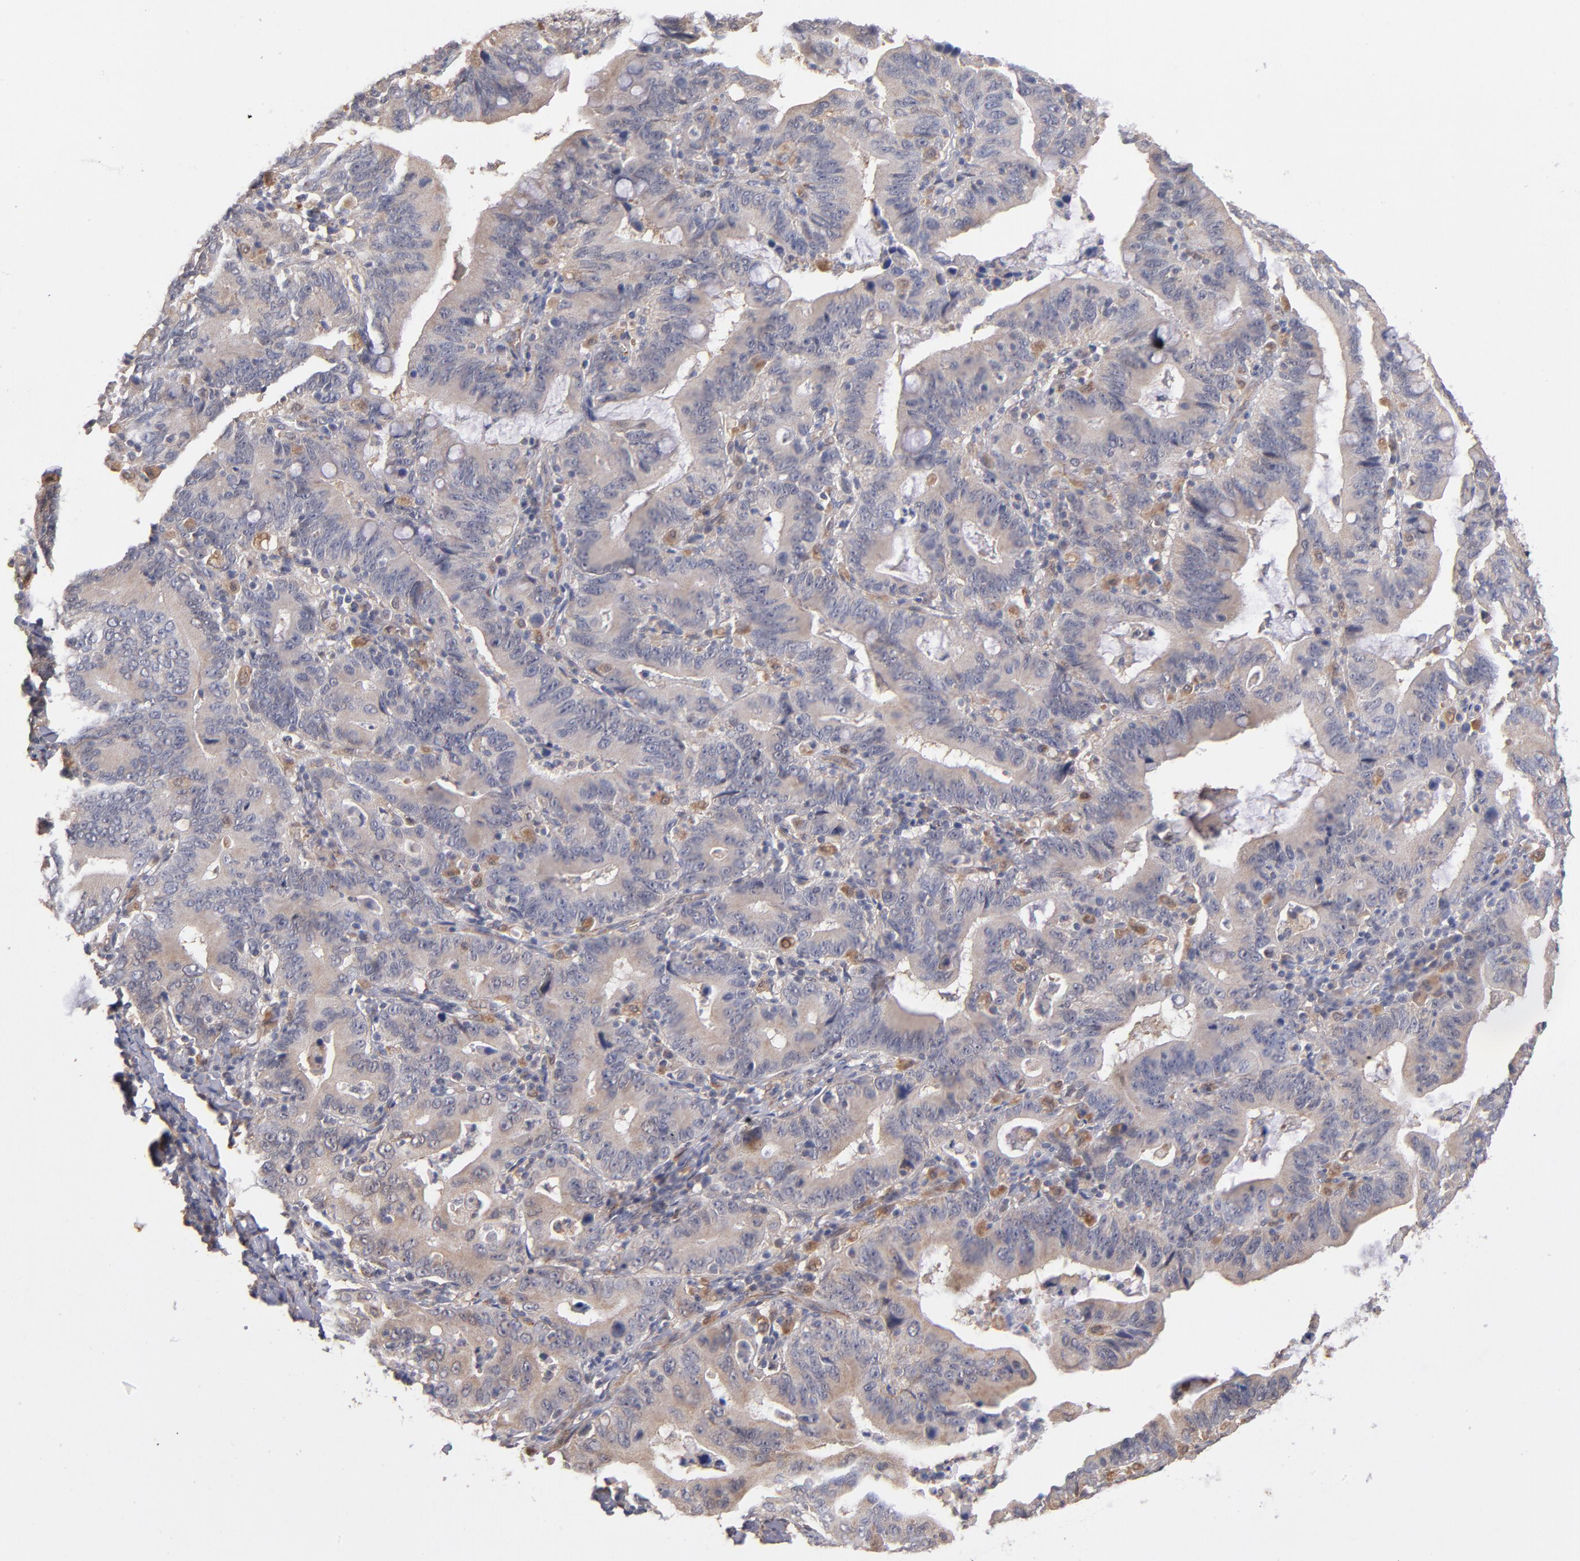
{"staining": {"intensity": "weak", "quantity": ">75%", "location": "cytoplasmic/membranous"}, "tissue": "stomach cancer", "cell_type": "Tumor cells", "image_type": "cancer", "snomed": [{"axis": "morphology", "description": "Adenocarcinoma, NOS"}, {"axis": "topography", "description": "Stomach, upper"}], "caption": "Immunohistochemical staining of adenocarcinoma (stomach) reveals weak cytoplasmic/membranous protein staining in approximately >75% of tumor cells. The staining was performed using DAB (3,3'-diaminobenzidine), with brown indicating positive protein expression. Nuclei are stained blue with hematoxylin.", "gene": "GMFG", "patient": {"sex": "male", "age": 63}}